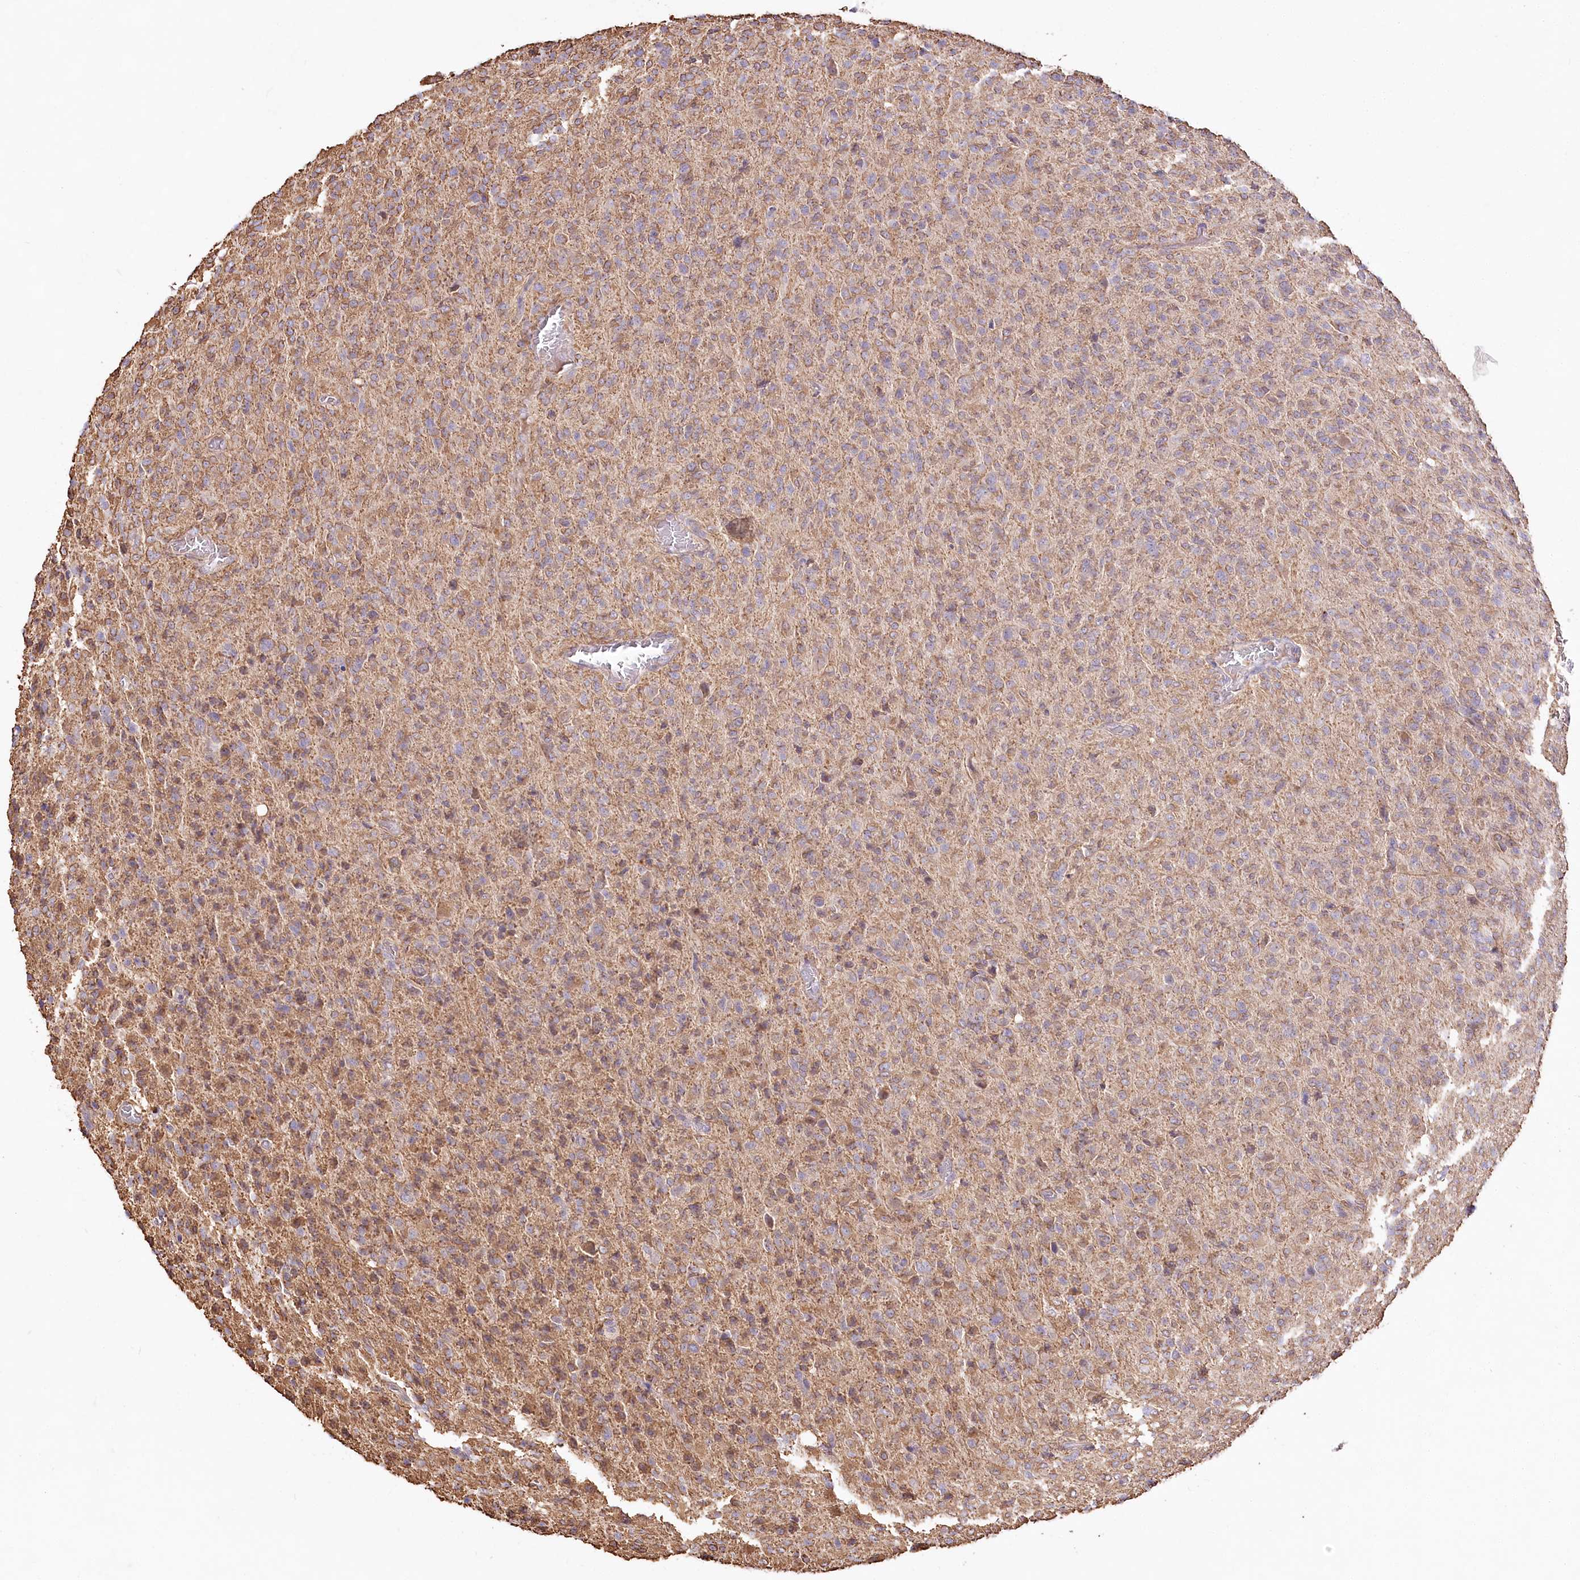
{"staining": {"intensity": "moderate", "quantity": ">75%", "location": "cytoplasmic/membranous"}, "tissue": "glioma", "cell_type": "Tumor cells", "image_type": "cancer", "snomed": [{"axis": "morphology", "description": "Glioma, malignant, High grade"}, {"axis": "topography", "description": "Brain"}], "caption": "IHC histopathology image of neoplastic tissue: high-grade glioma (malignant) stained using immunohistochemistry demonstrates medium levels of moderate protein expression localized specifically in the cytoplasmic/membranous of tumor cells, appearing as a cytoplasmic/membranous brown color.", "gene": "PYROXD1", "patient": {"sex": "female", "age": 57}}